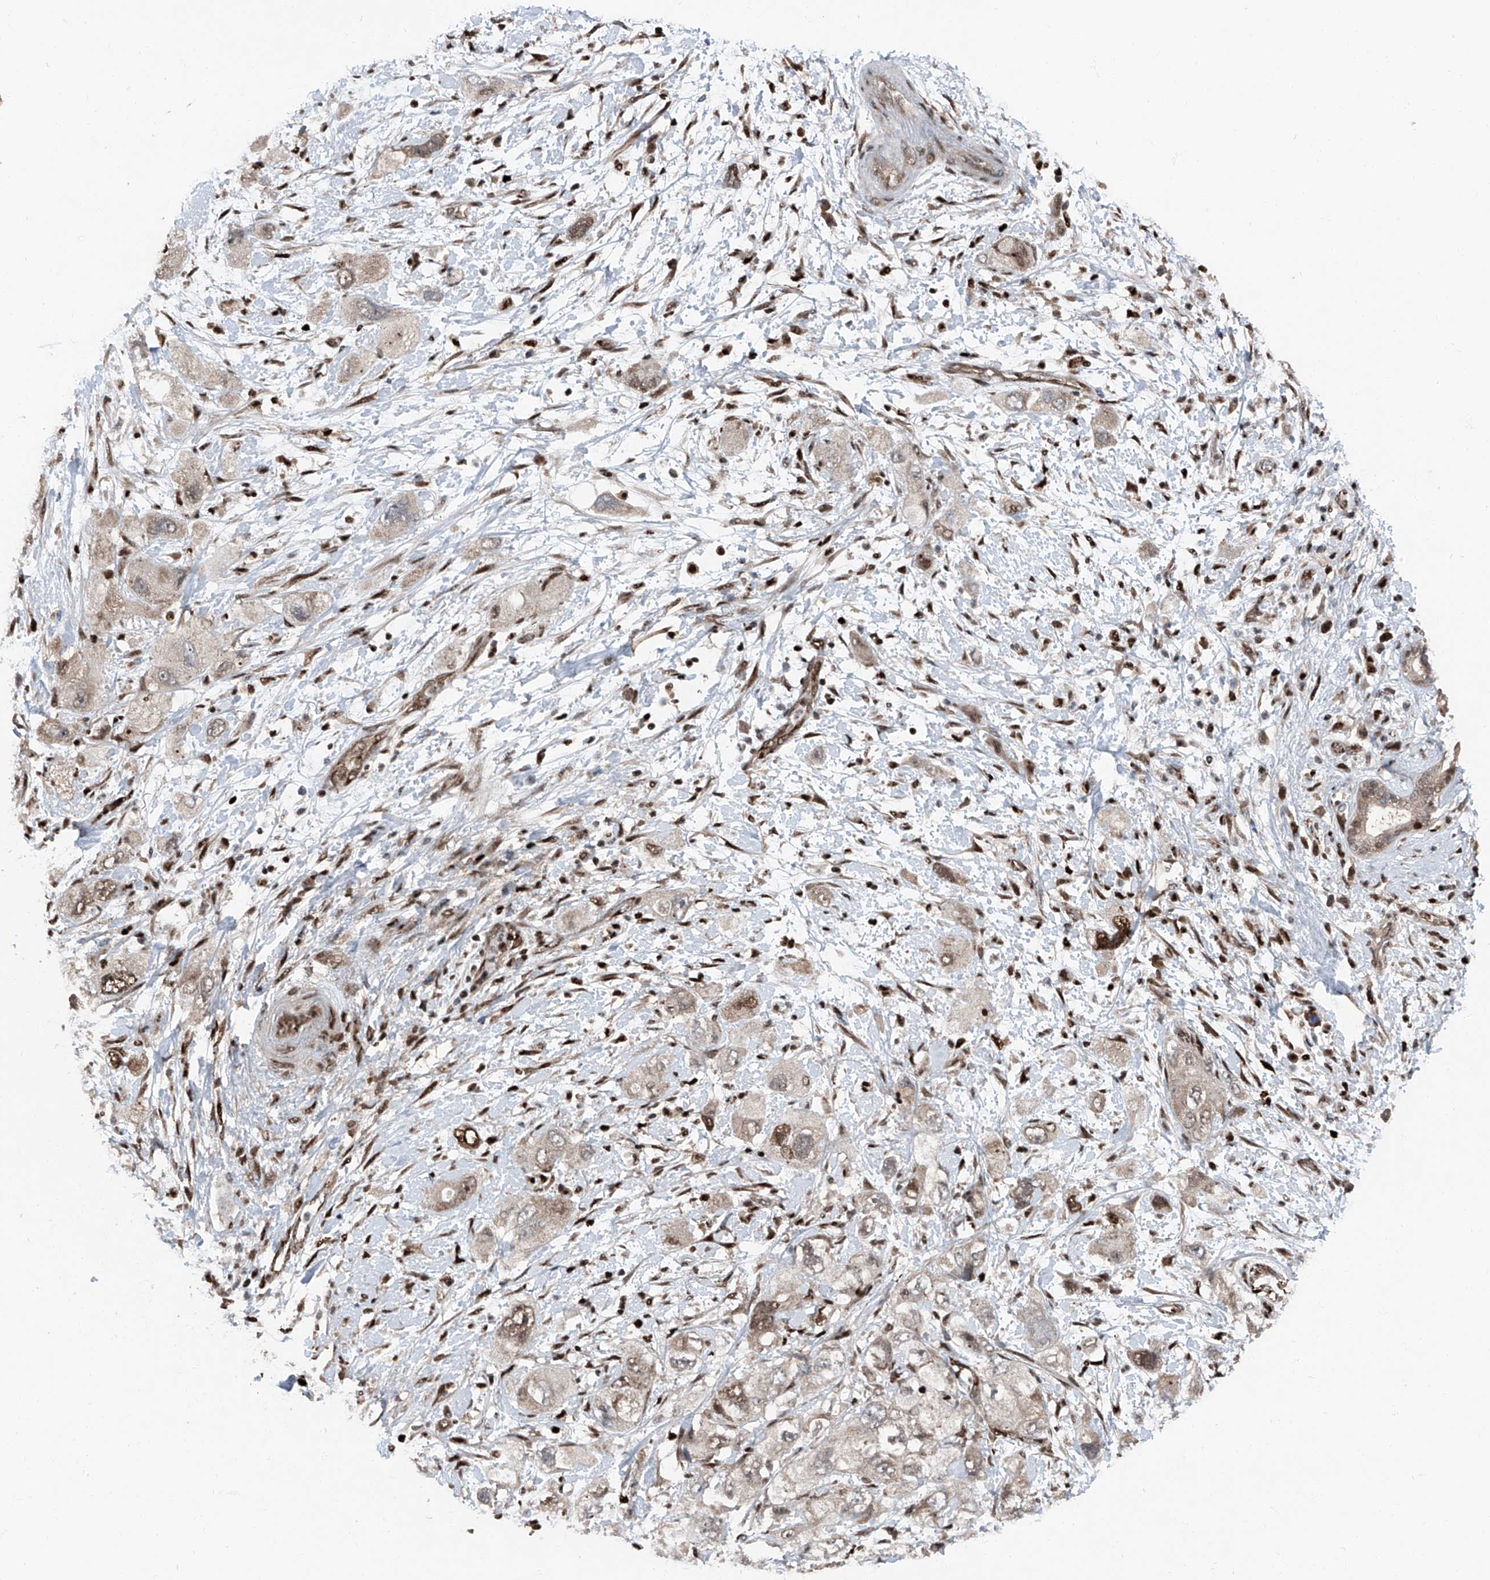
{"staining": {"intensity": "moderate", "quantity": ">75%", "location": "nuclear"}, "tissue": "pancreatic cancer", "cell_type": "Tumor cells", "image_type": "cancer", "snomed": [{"axis": "morphology", "description": "Adenocarcinoma, NOS"}, {"axis": "topography", "description": "Pancreas"}], "caption": "Immunohistochemistry histopathology image of pancreatic adenocarcinoma stained for a protein (brown), which reveals medium levels of moderate nuclear positivity in about >75% of tumor cells.", "gene": "FKBP5", "patient": {"sex": "female", "age": 73}}